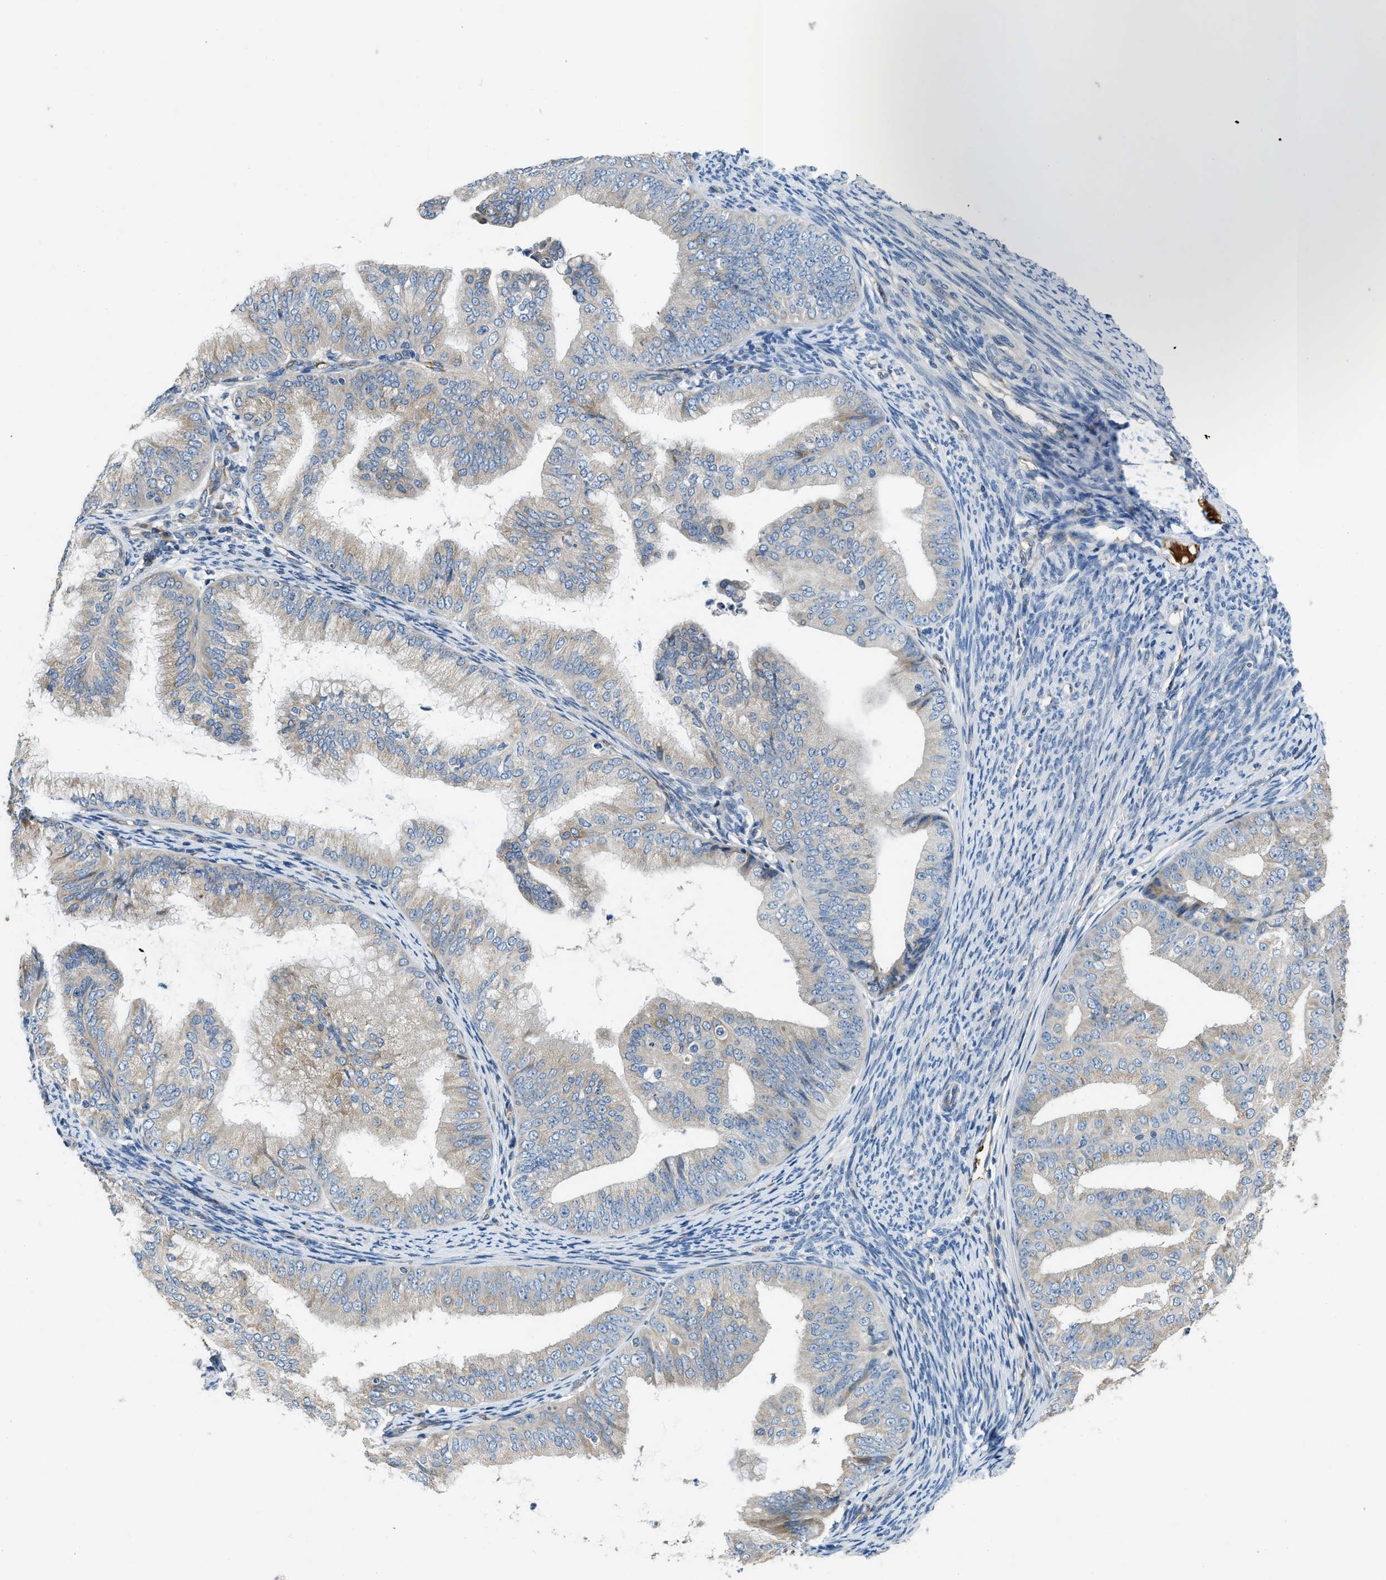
{"staining": {"intensity": "negative", "quantity": "none", "location": "none"}, "tissue": "endometrial cancer", "cell_type": "Tumor cells", "image_type": "cancer", "snomed": [{"axis": "morphology", "description": "Adenocarcinoma, NOS"}, {"axis": "topography", "description": "Endometrium"}], "caption": "Immunohistochemistry (IHC) micrograph of human endometrial cancer (adenocarcinoma) stained for a protein (brown), which displays no positivity in tumor cells.", "gene": "GGCX", "patient": {"sex": "female", "age": 63}}